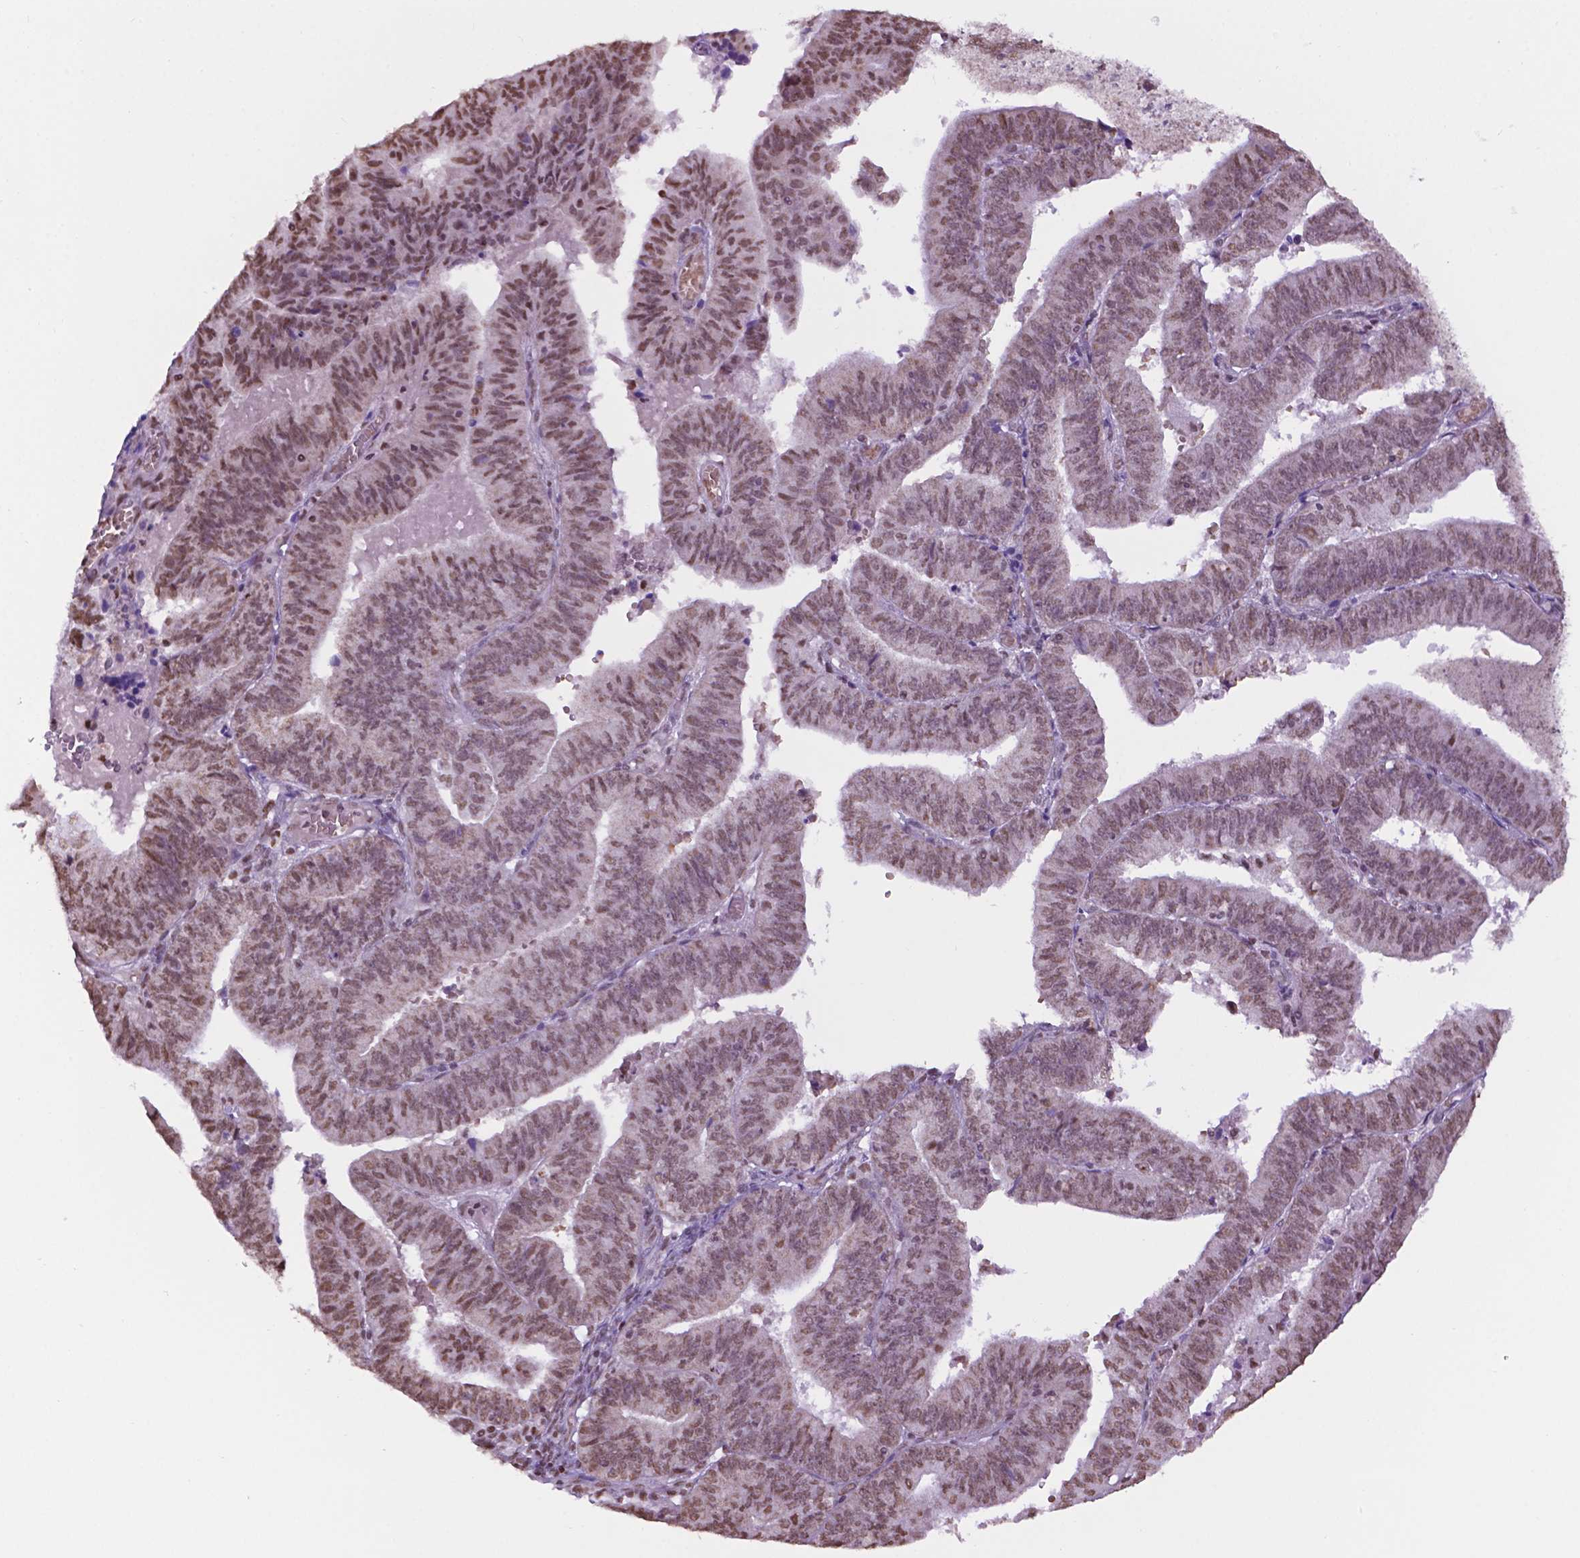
{"staining": {"intensity": "moderate", "quantity": ">75%", "location": "nuclear"}, "tissue": "endometrial cancer", "cell_type": "Tumor cells", "image_type": "cancer", "snomed": [{"axis": "morphology", "description": "Adenocarcinoma, NOS"}, {"axis": "topography", "description": "Endometrium"}], "caption": "An image of endometrial cancer stained for a protein displays moderate nuclear brown staining in tumor cells.", "gene": "COL23A1", "patient": {"sex": "female", "age": 82}}